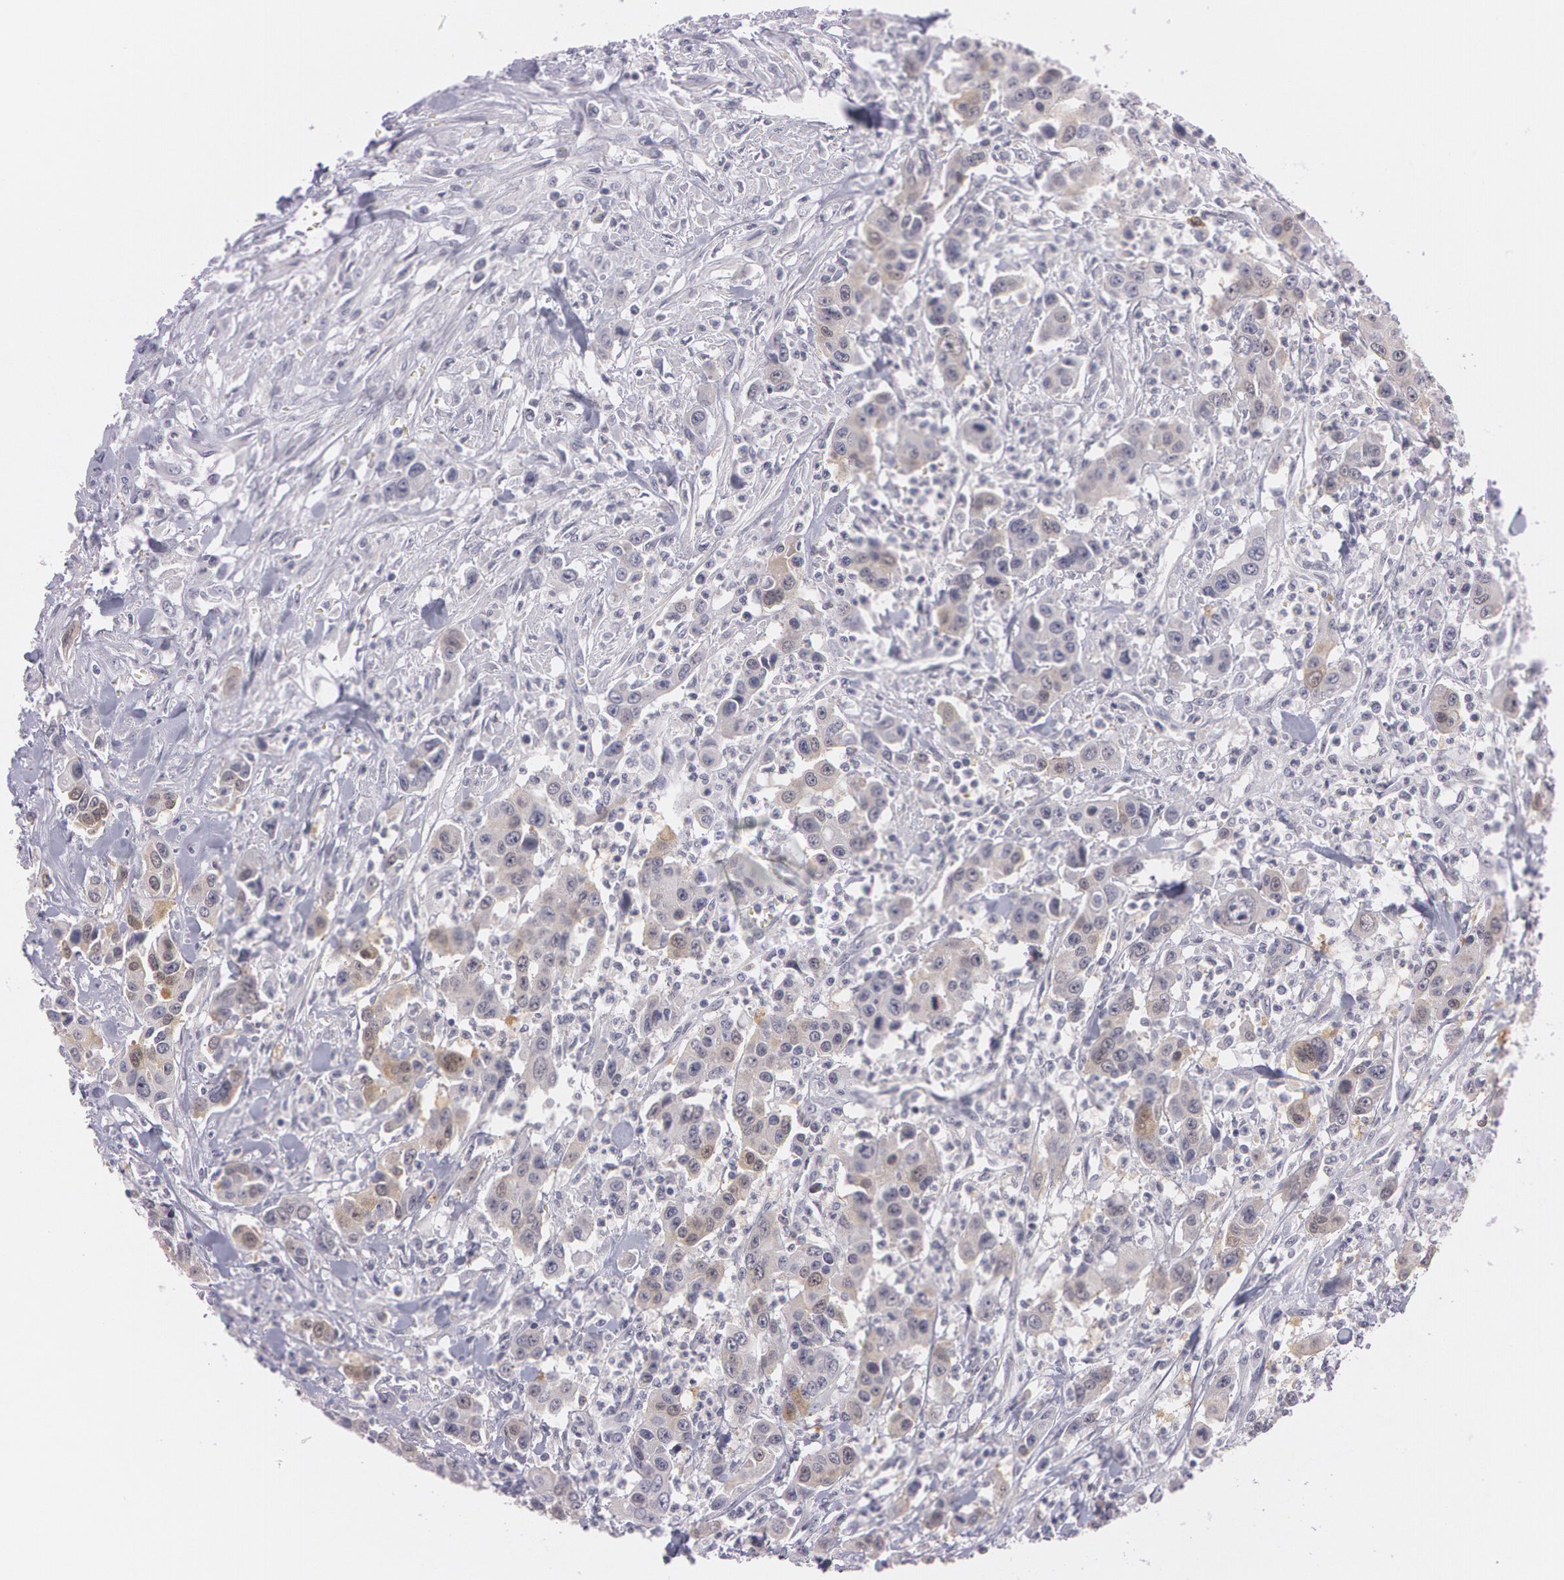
{"staining": {"intensity": "weak", "quantity": "<25%", "location": "nuclear"}, "tissue": "urothelial cancer", "cell_type": "Tumor cells", "image_type": "cancer", "snomed": [{"axis": "morphology", "description": "Urothelial carcinoma, High grade"}, {"axis": "topography", "description": "Urinary bladder"}], "caption": "IHC of human urothelial cancer demonstrates no positivity in tumor cells. (Brightfield microscopy of DAB (3,3'-diaminobenzidine) immunohistochemistry (IHC) at high magnification).", "gene": "IL1RN", "patient": {"sex": "male", "age": 86}}